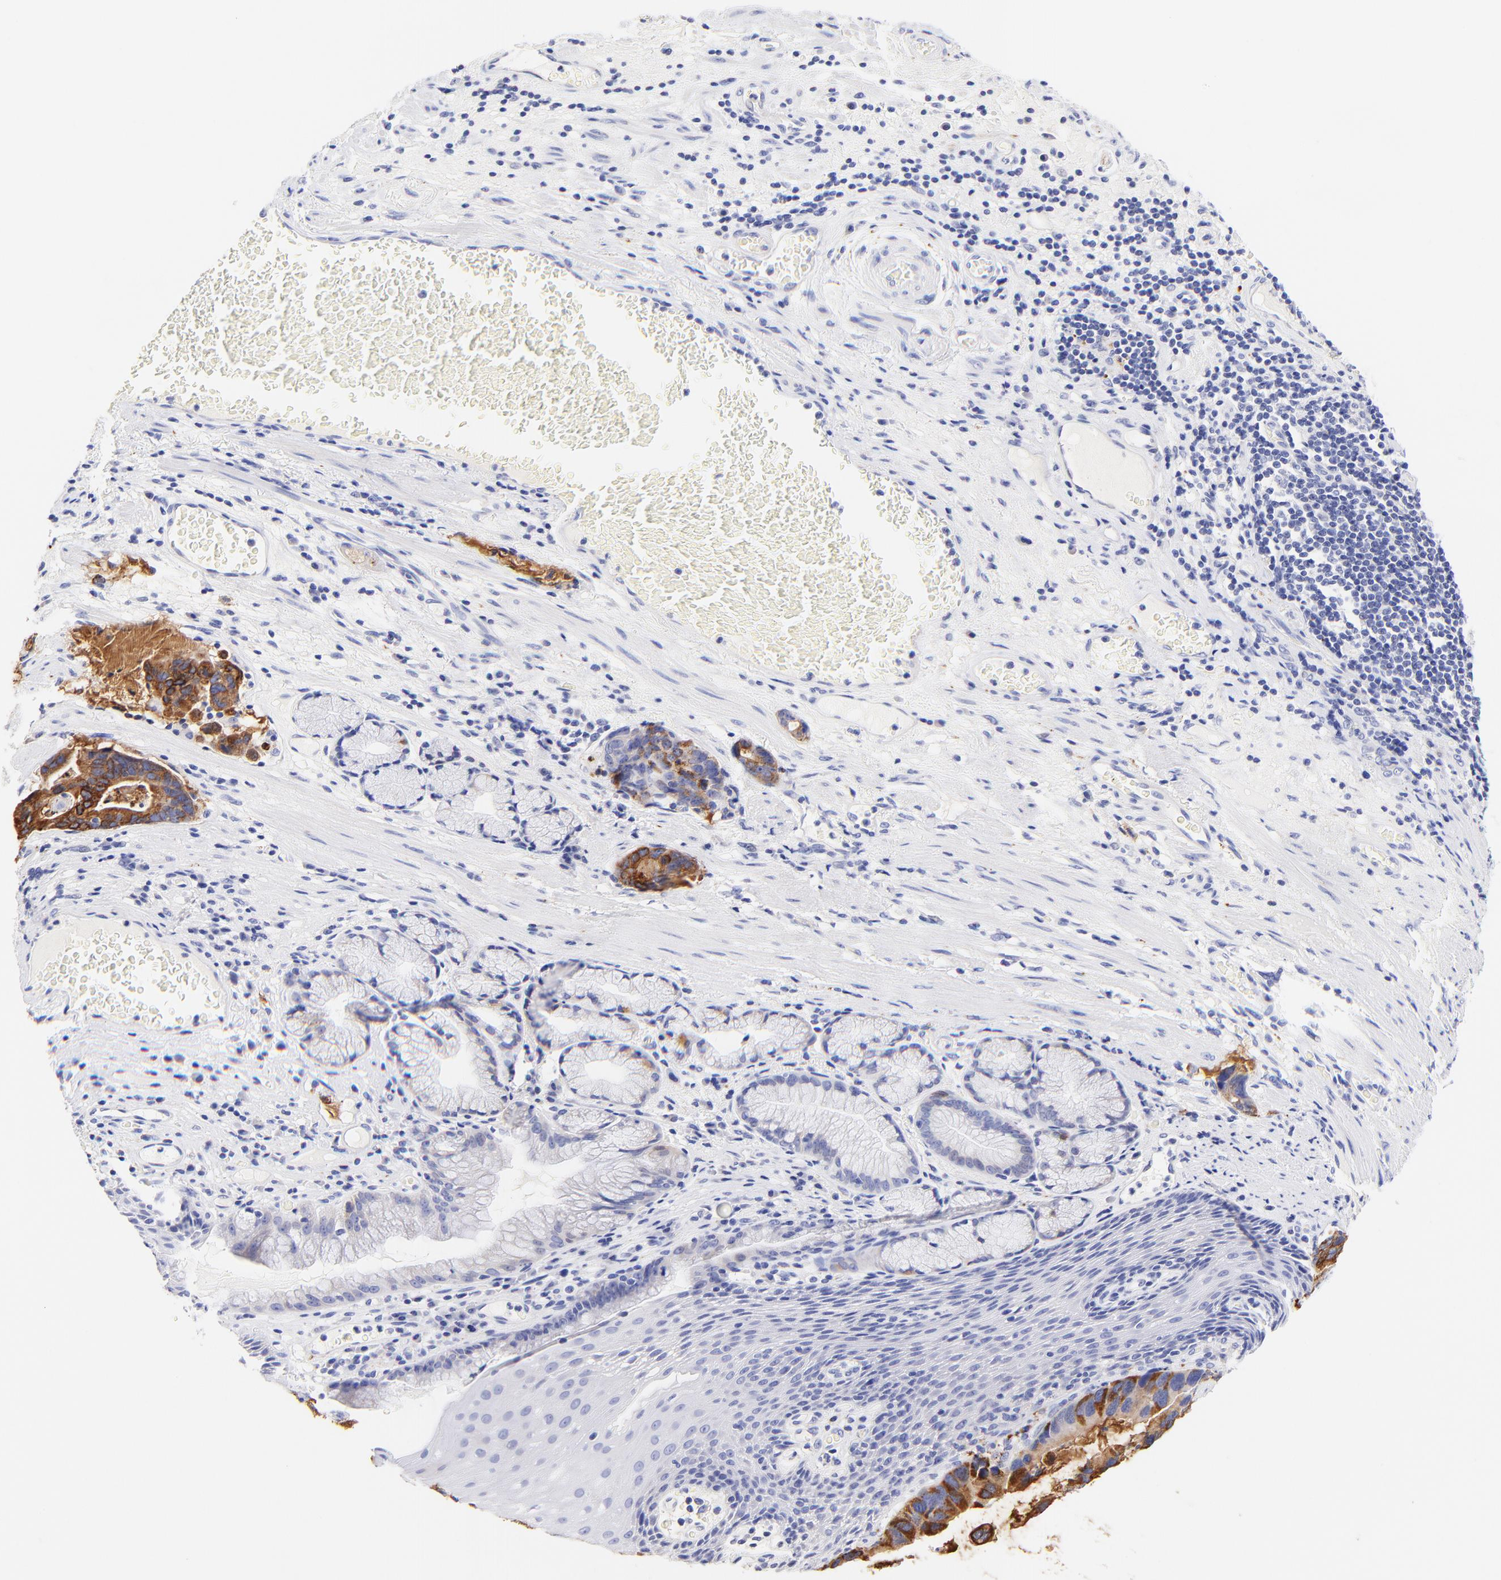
{"staining": {"intensity": "strong", "quantity": "<25%", "location": "cytoplasmic/membranous"}, "tissue": "stomach cancer", "cell_type": "Tumor cells", "image_type": "cancer", "snomed": [{"axis": "morphology", "description": "Adenocarcinoma, NOS"}, {"axis": "topography", "description": "Esophagus"}, {"axis": "topography", "description": "Stomach"}], "caption": "A high-resolution photomicrograph shows immunohistochemistry (IHC) staining of stomach cancer, which demonstrates strong cytoplasmic/membranous expression in about <25% of tumor cells.", "gene": "RAB3A", "patient": {"sex": "male", "age": 74}}